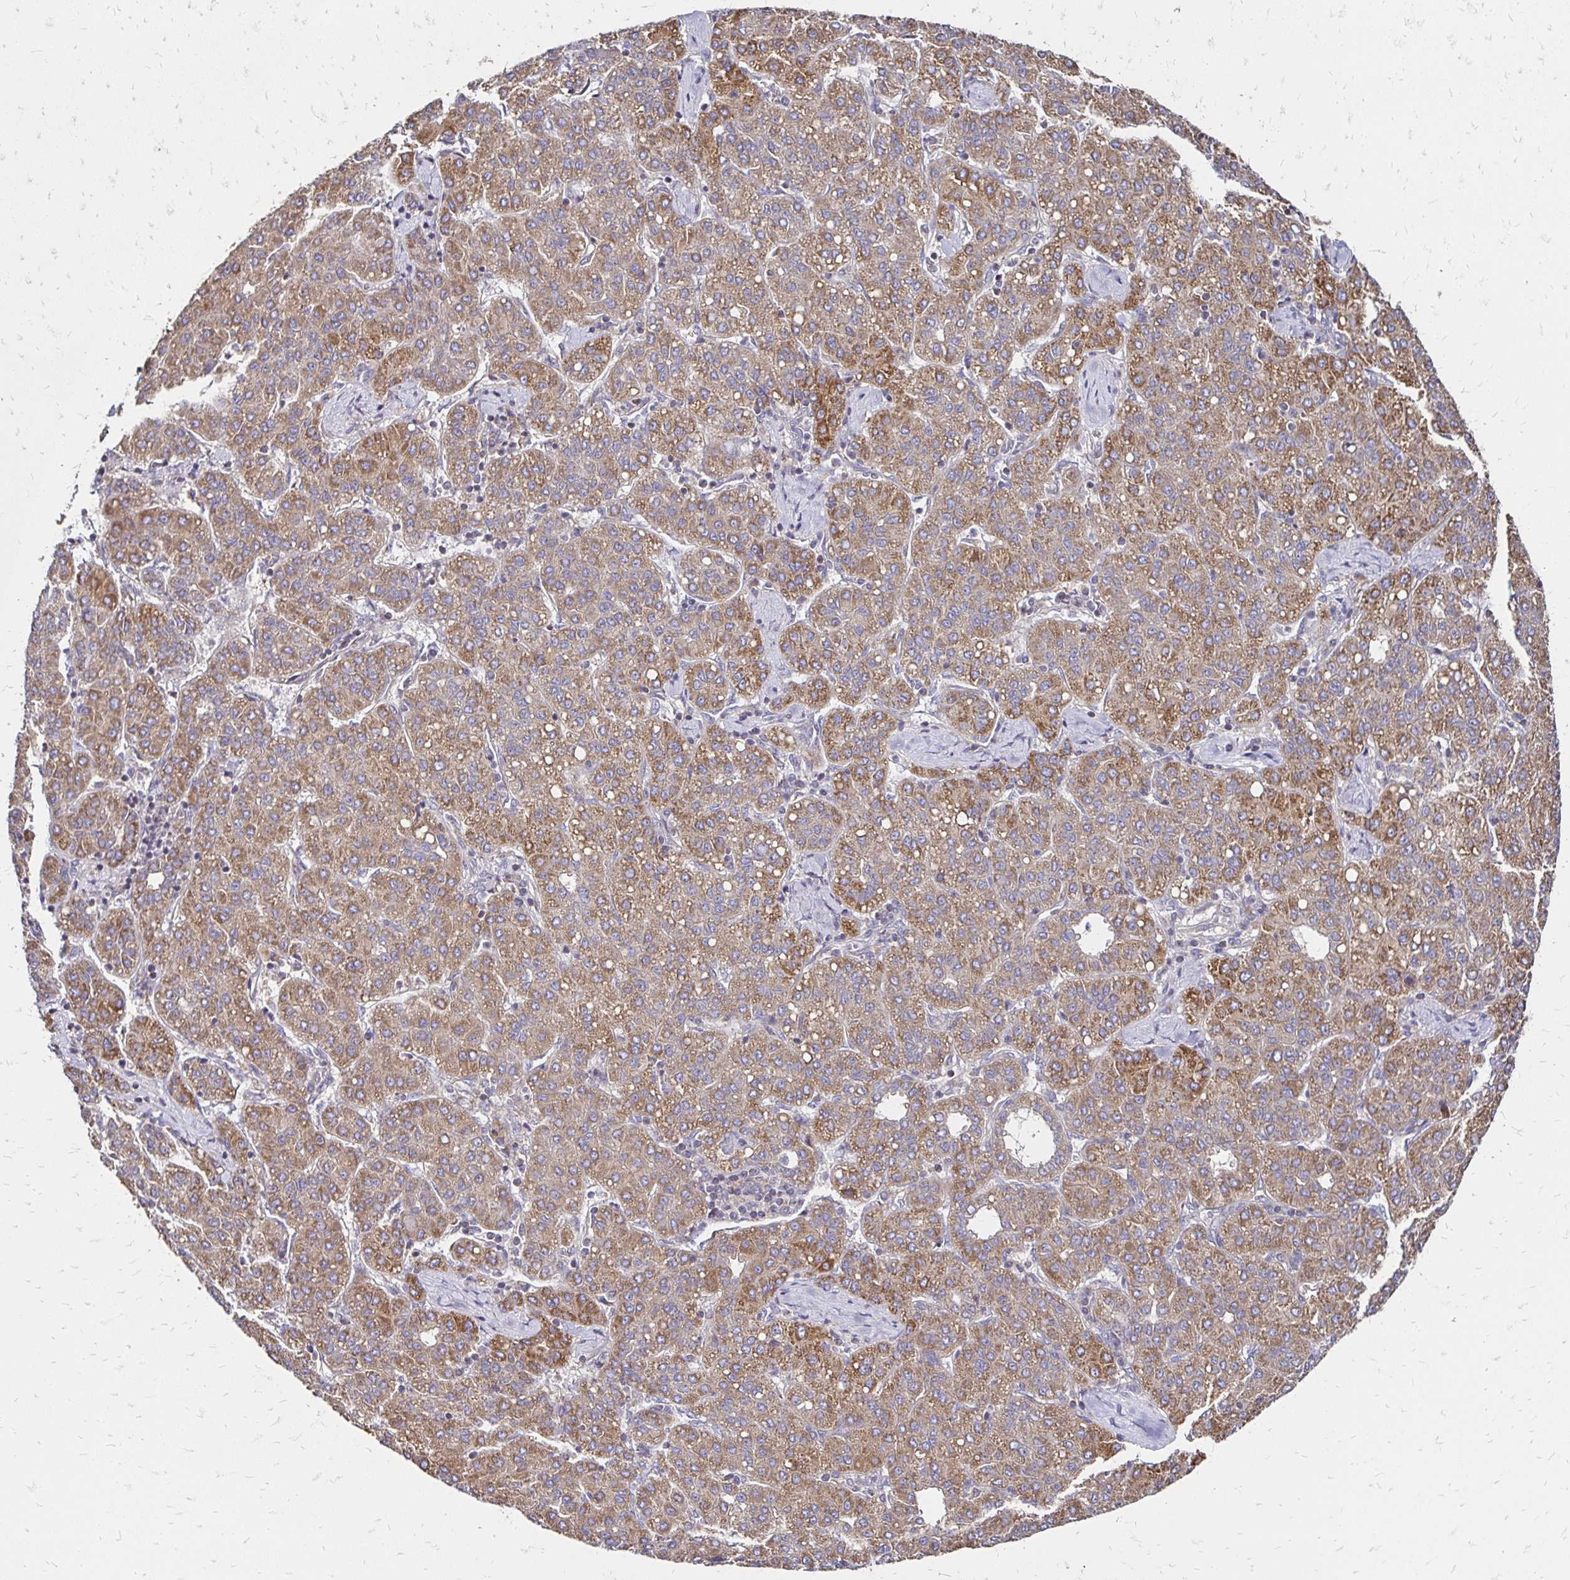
{"staining": {"intensity": "moderate", "quantity": ">75%", "location": "cytoplasmic/membranous"}, "tissue": "liver cancer", "cell_type": "Tumor cells", "image_type": "cancer", "snomed": [{"axis": "morphology", "description": "Carcinoma, Hepatocellular, NOS"}, {"axis": "topography", "description": "Liver"}], "caption": "Immunohistochemical staining of liver hepatocellular carcinoma demonstrates medium levels of moderate cytoplasmic/membranous protein expression in about >75% of tumor cells.", "gene": "ZW10", "patient": {"sex": "male", "age": 65}}